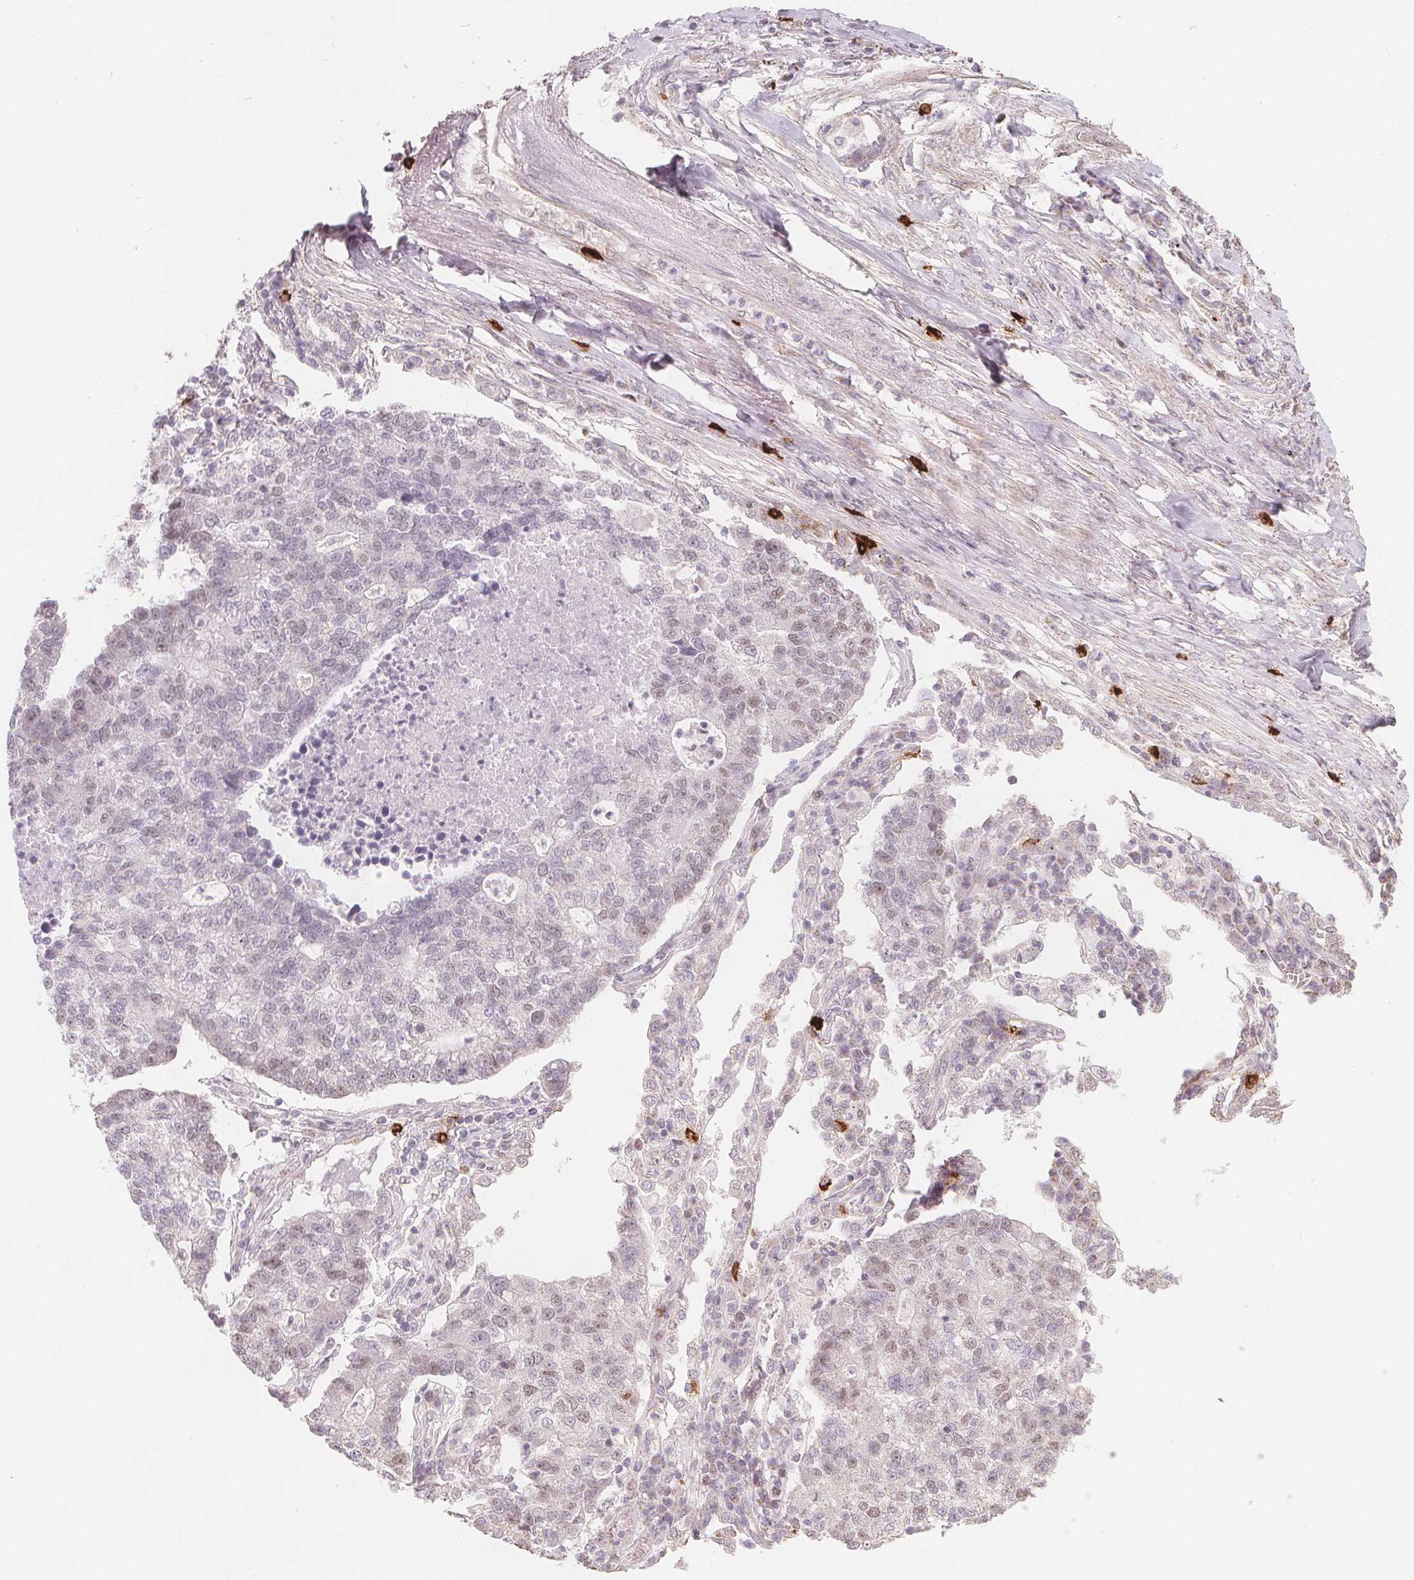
{"staining": {"intensity": "negative", "quantity": "none", "location": "none"}, "tissue": "lung cancer", "cell_type": "Tumor cells", "image_type": "cancer", "snomed": [{"axis": "morphology", "description": "Adenocarcinoma, NOS"}, {"axis": "topography", "description": "Lung"}], "caption": "Lung cancer was stained to show a protein in brown. There is no significant expression in tumor cells.", "gene": "TIPIN", "patient": {"sex": "male", "age": 57}}